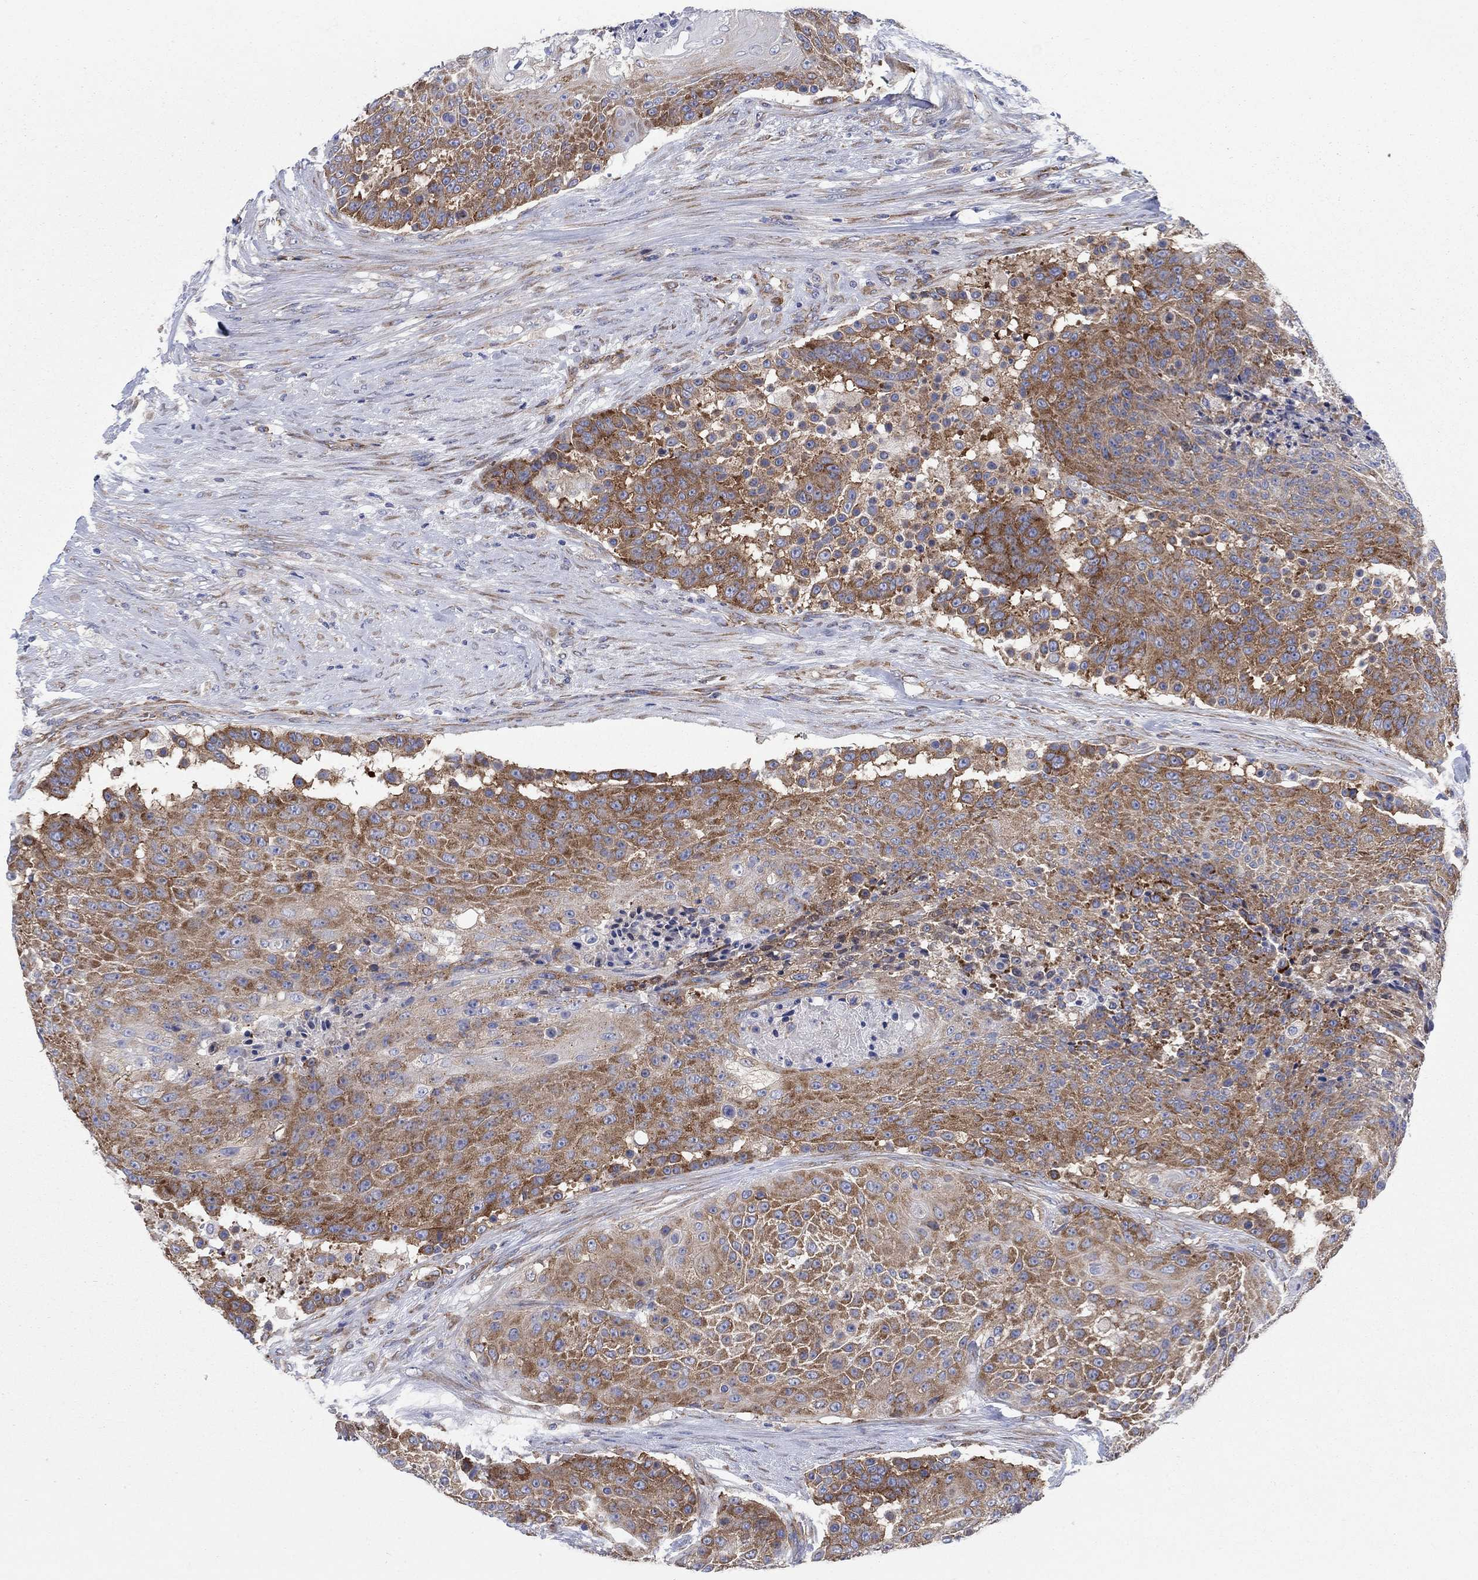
{"staining": {"intensity": "strong", "quantity": ">75%", "location": "cytoplasmic/membranous"}, "tissue": "urothelial cancer", "cell_type": "Tumor cells", "image_type": "cancer", "snomed": [{"axis": "morphology", "description": "Urothelial carcinoma, High grade"}, {"axis": "topography", "description": "Urinary bladder"}], "caption": "The image displays a brown stain indicating the presence of a protein in the cytoplasmic/membranous of tumor cells in high-grade urothelial carcinoma.", "gene": "TMEM59", "patient": {"sex": "female", "age": 63}}